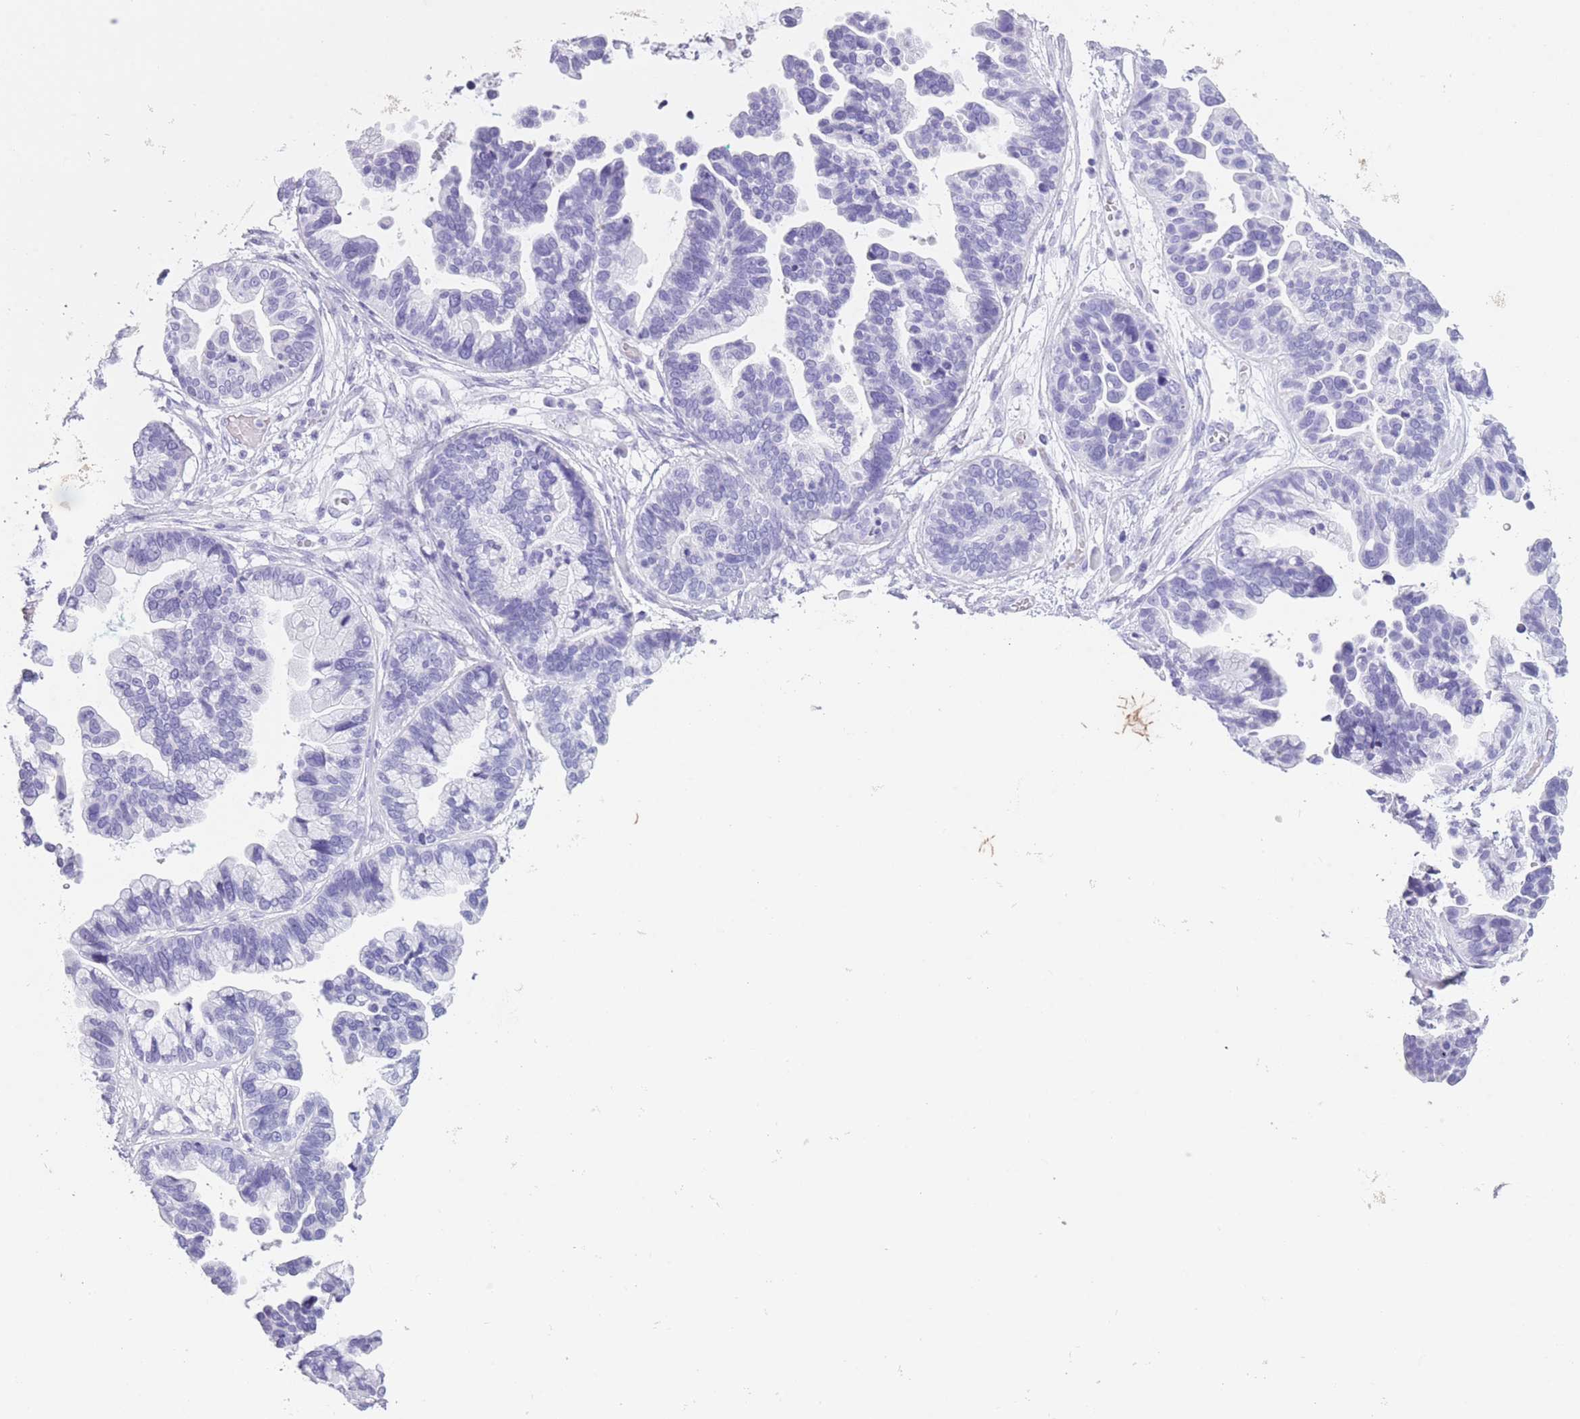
{"staining": {"intensity": "negative", "quantity": "none", "location": "none"}, "tissue": "ovarian cancer", "cell_type": "Tumor cells", "image_type": "cancer", "snomed": [{"axis": "morphology", "description": "Cystadenocarcinoma, serous, NOS"}, {"axis": "topography", "description": "Ovary"}], "caption": "This is an IHC micrograph of human ovarian cancer. There is no staining in tumor cells.", "gene": "OR4F21", "patient": {"sex": "female", "age": 56}}